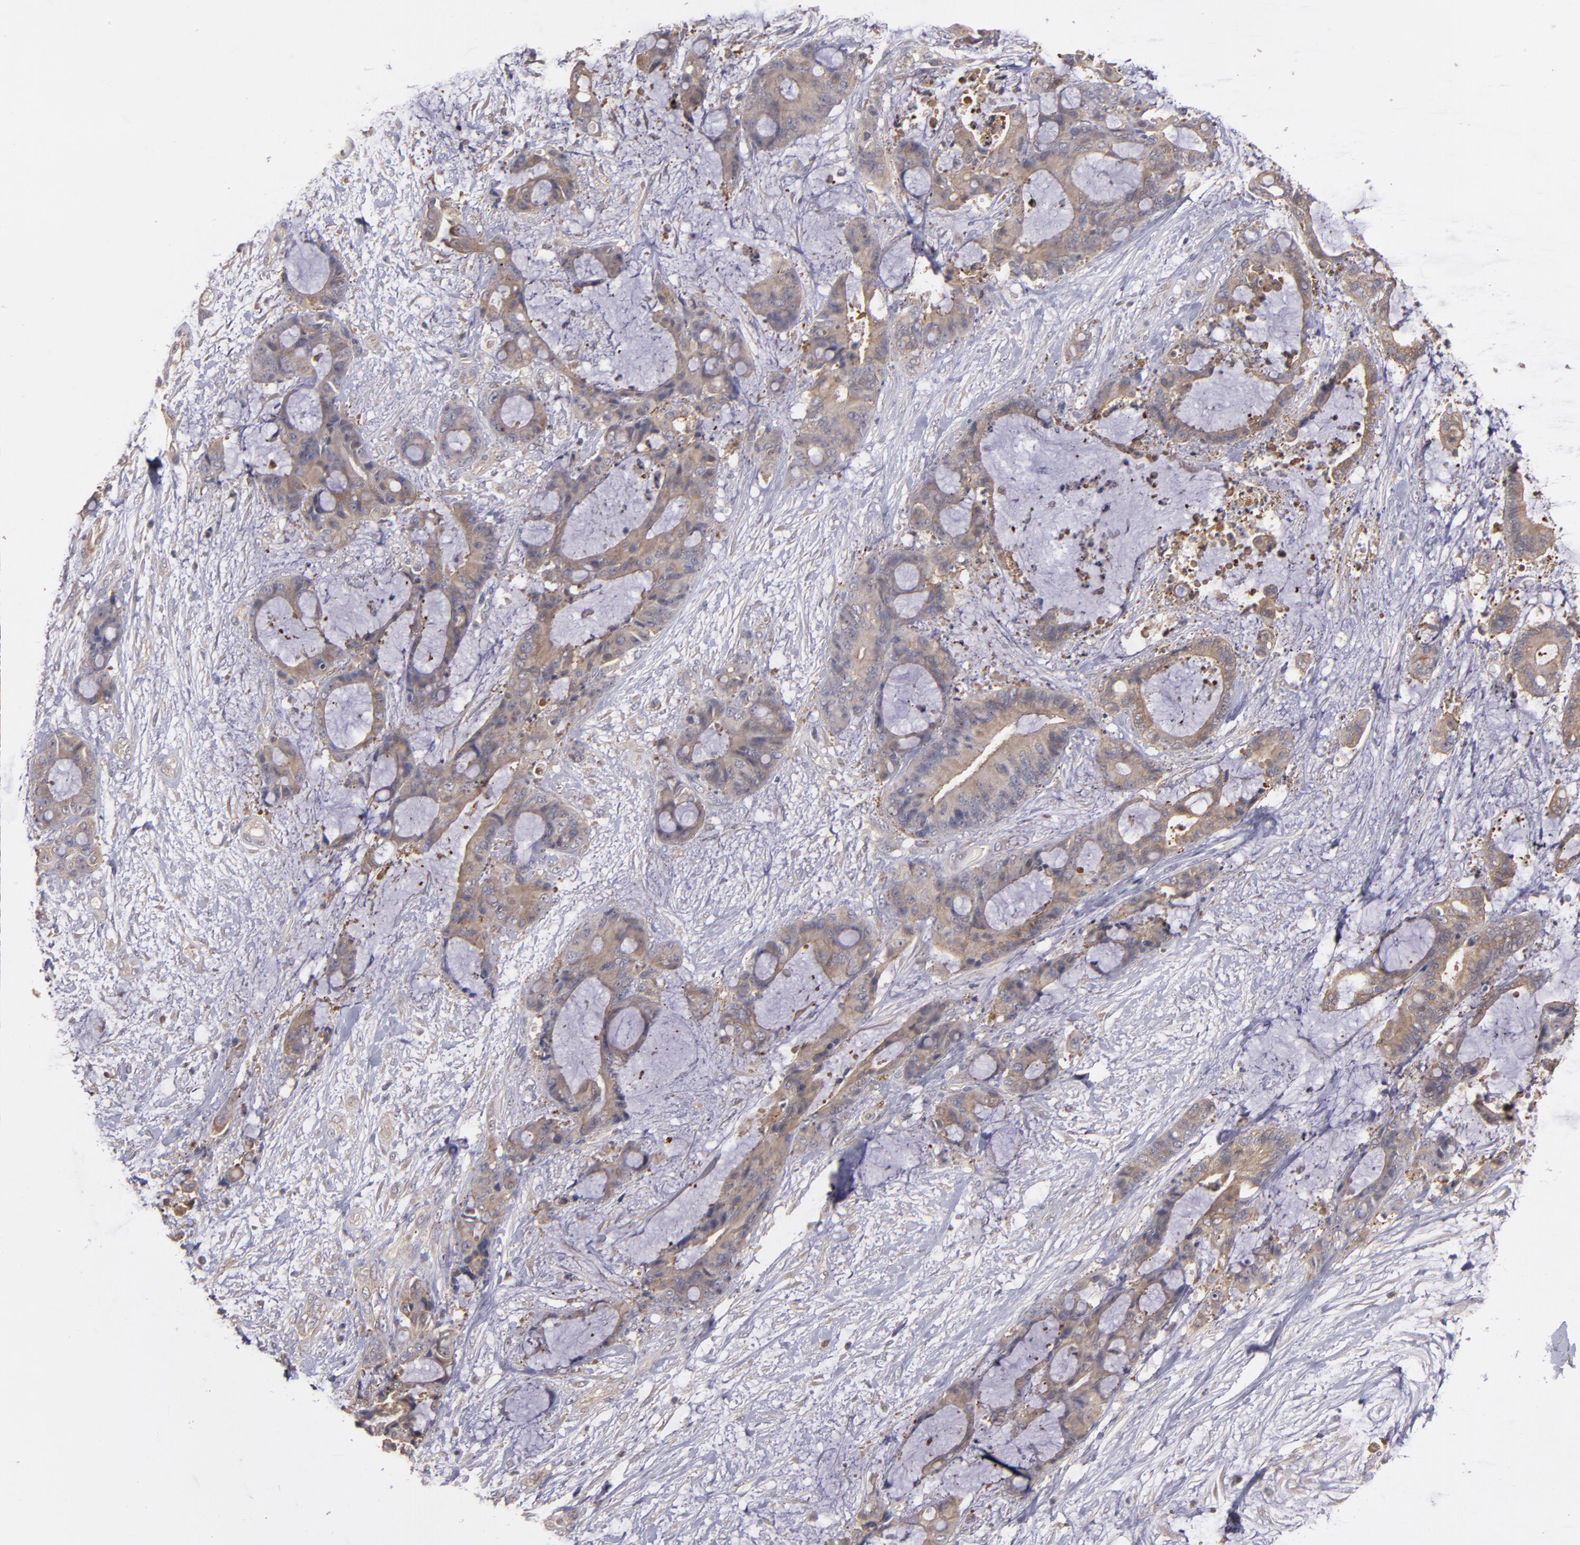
{"staining": {"intensity": "weak", "quantity": ">75%", "location": "cytoplasmic/membranous"}, "tissue": "liver cancer", "cell_type": "Tumor cells", "image_type": "cancer", "snomed": [{"axis": "morphology", "description": "Cholangiocarcinoma"}, {"axis": "topography", "description": "Liver"}], "caption": "Immunohistochemistry (IHC) photomicrograph of human liver cancer (cholangiocarcinoma) stained for a protein (brown), which reveals low levels of weak cytoplasmic/membranous positivity in about >75% of tumor cells.", "gene": "CTSO", "patient": {"sex": "female", "age": 73}}